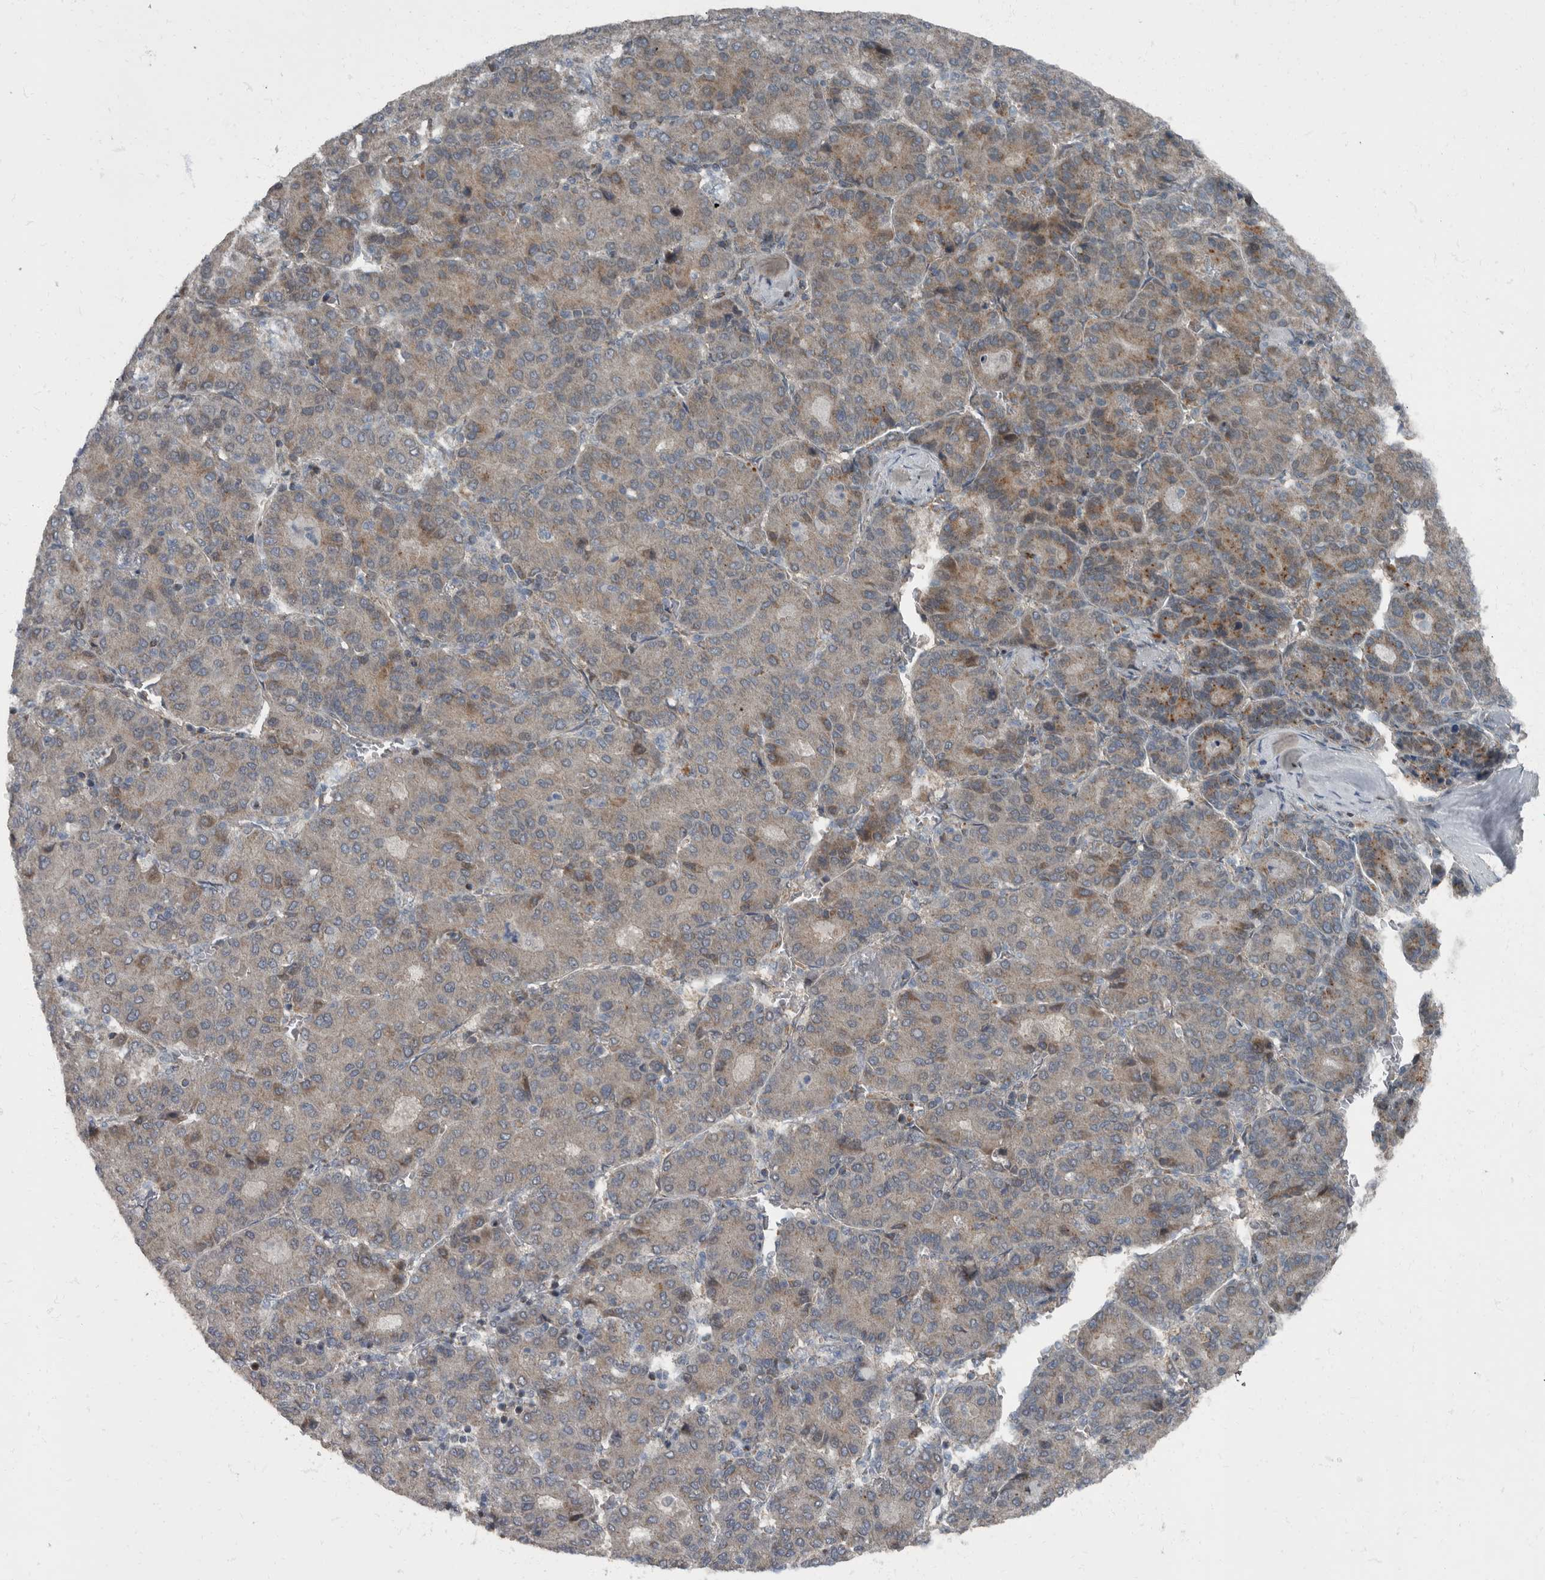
{"staining": {"intensity": "moderate", "quantity": "<25%", "location": "cytoplasmic/membranous"}, "tissue": "liver cancer", "cell_type": "Tumor cells", "image_type": "cancer", "snomed": [{"axis": "morphology", "description": "Carcinoma, Hepatocellular, NOS"}, {"axis": "topography", "description": "Liver"}], "caption": "A brown stain shows moderate cytoplasmic/membranous expression of a protein in liver cancer tumor cells. Nuclei are stained in blue.", "gene": "RABGGTB", "patient": {"sex": "male", "age": 65}}